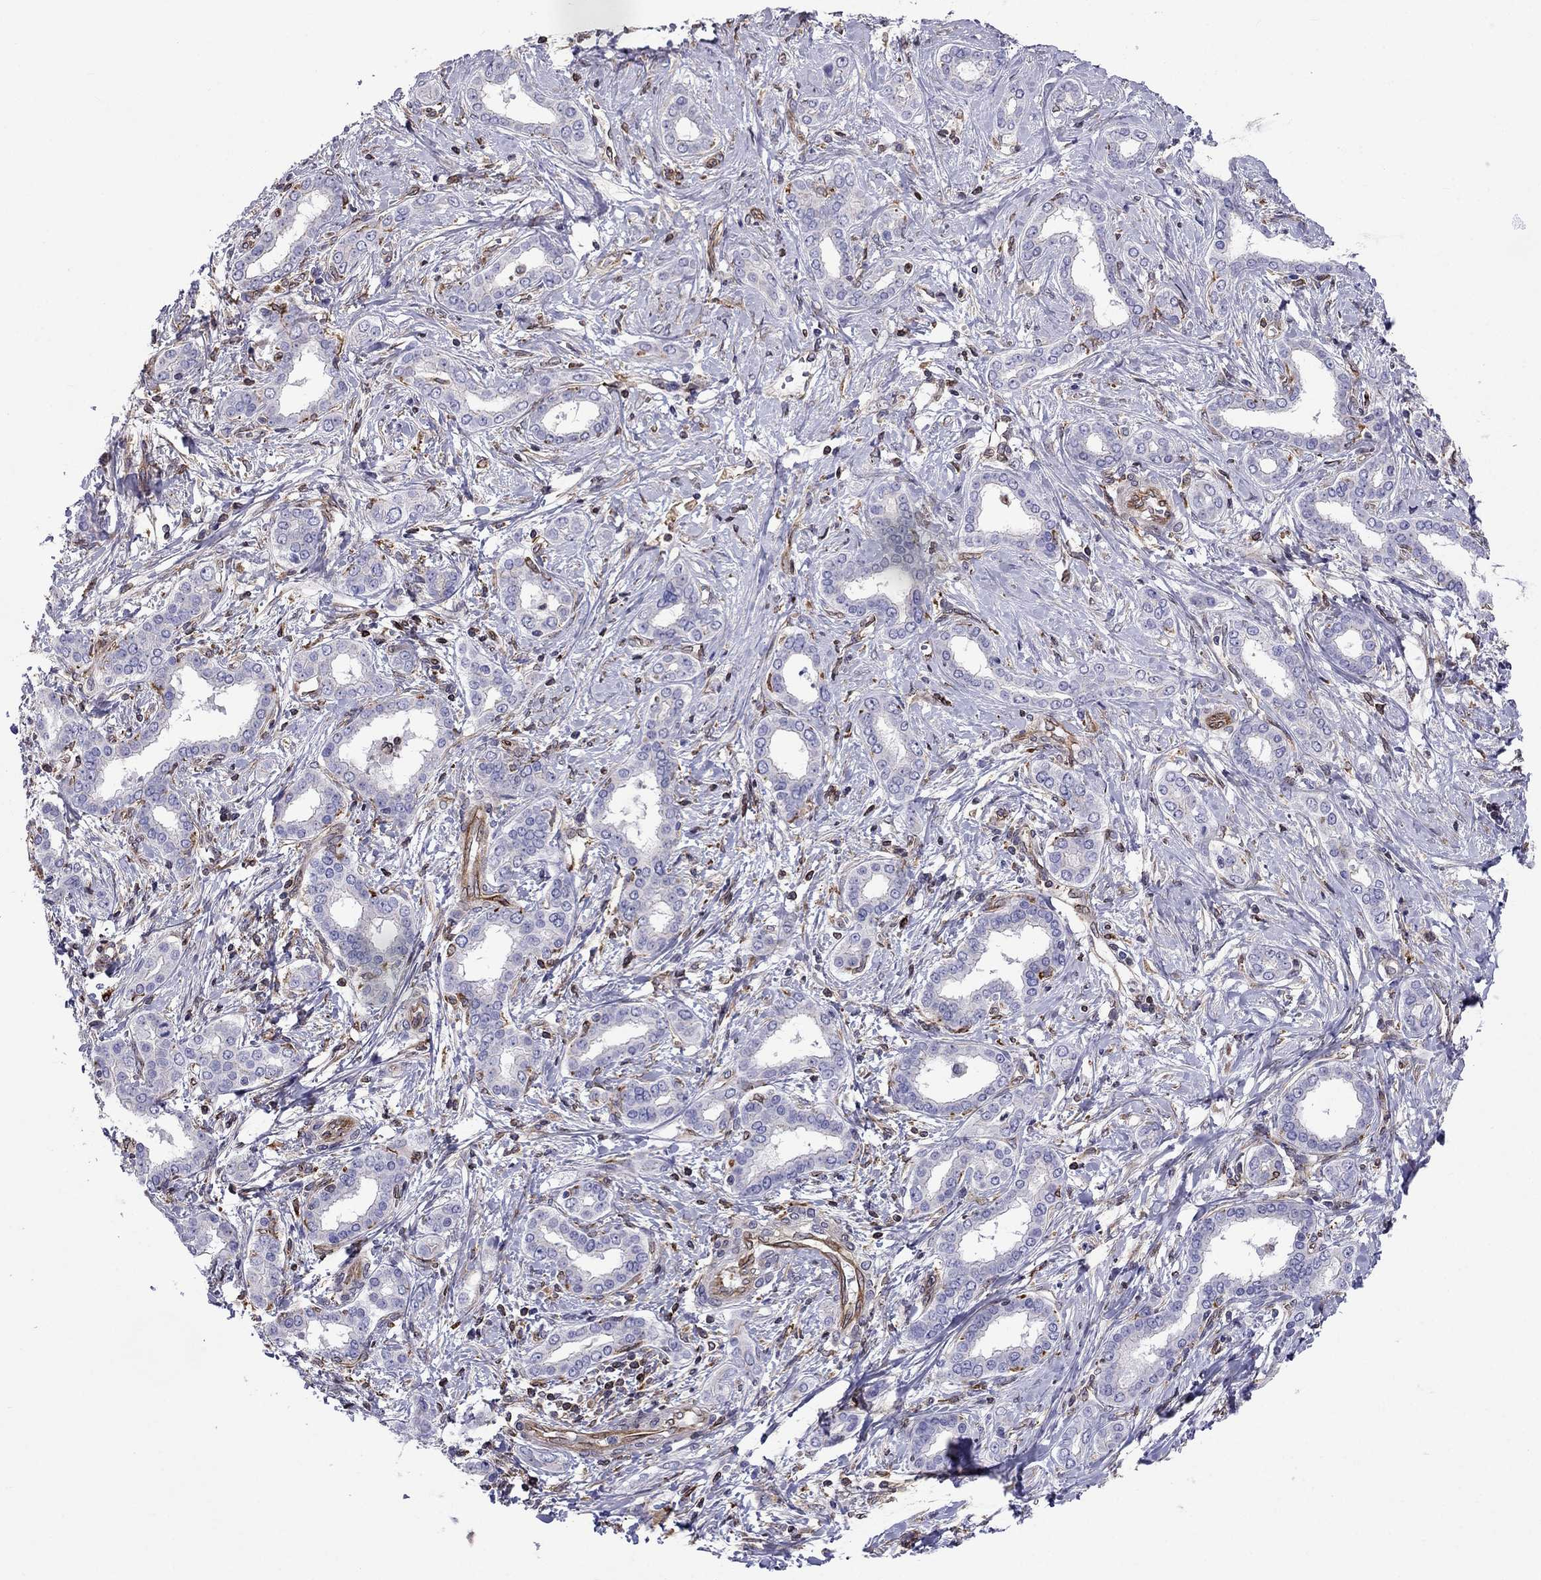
{"staining": {"intensity": "negative", "quantity": "none", "location": "none"}, "tissue": "liver cancer", "cell_type": "Tumor cells", "image_type": "cancer", "snomed": [{"axis": "morphology", "description": "Cholangiocarcinoma"}, {"axis": "topography", "description": "Liver"}], "caption": "Tumor cells show no significant protein positivity in liver cancer (cholangiocarcinoma).", "gene": "GNAL", "patient": {"sex": "female", "age": 47}}